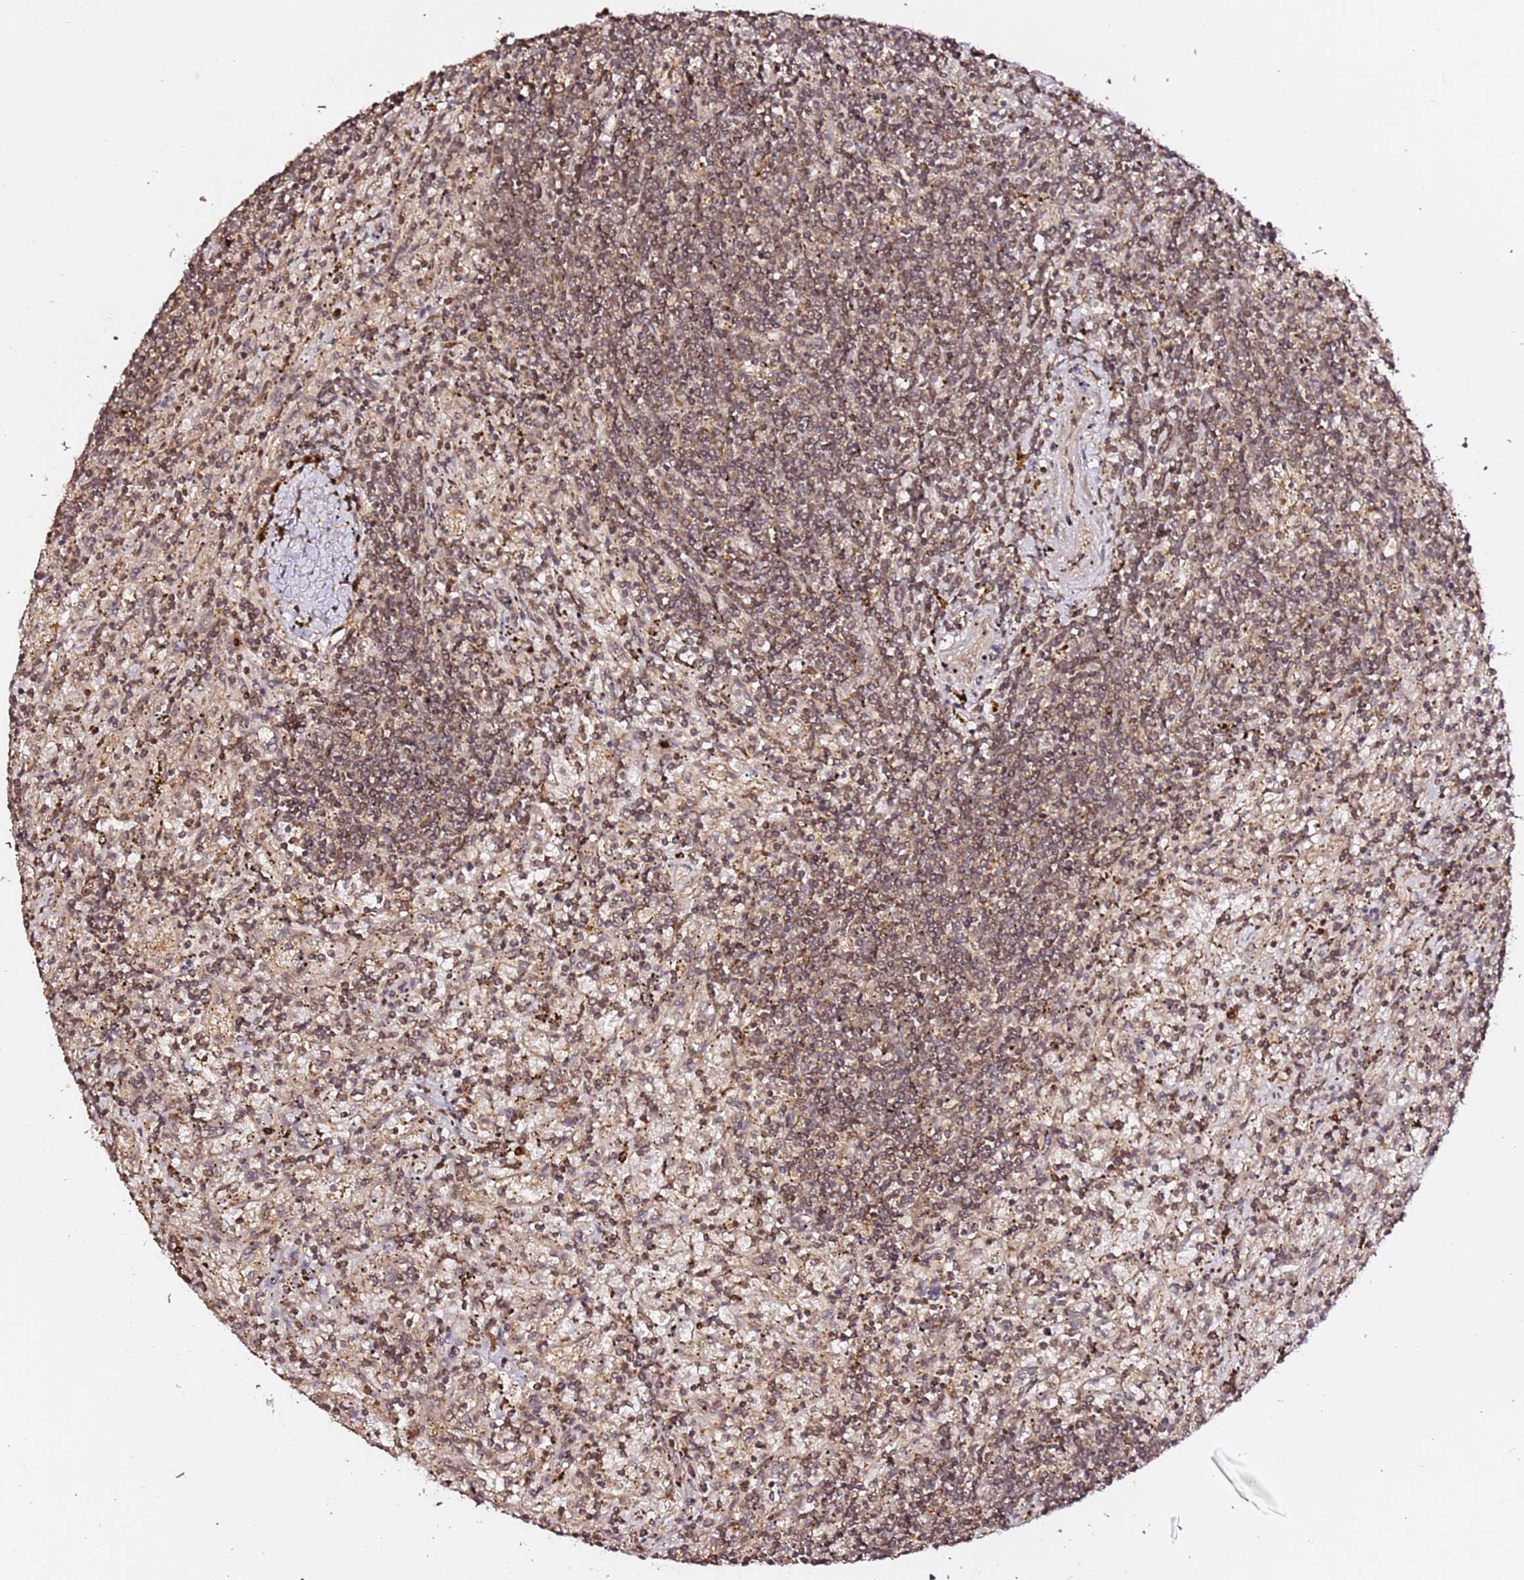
{"staining": {"intensity": "weak", "quantity": "25%-75%", "location": "cytoplasmic/membranous,nuclear"}, "tissue": "lymphoma", "cell_type": "Tumor cells", "image_type": "cancer", "snomed": [{"axis": "morphology", "description": "Malignant lymphoma, non-Hodgkin's type, Low grade"}, {"axis": "topography", "description": "Spleen"}], "caption": "Immunohistochemistry of human low-grade malignant lymphoma, non-Hodgkin's type demonstrates low levels of weak cytoplasmic/membranous and nuclear staining in approximately 25%-75% of tumor cells.", "gene": "OR5V1", "patient": {"sex": "male", "age": 76}}